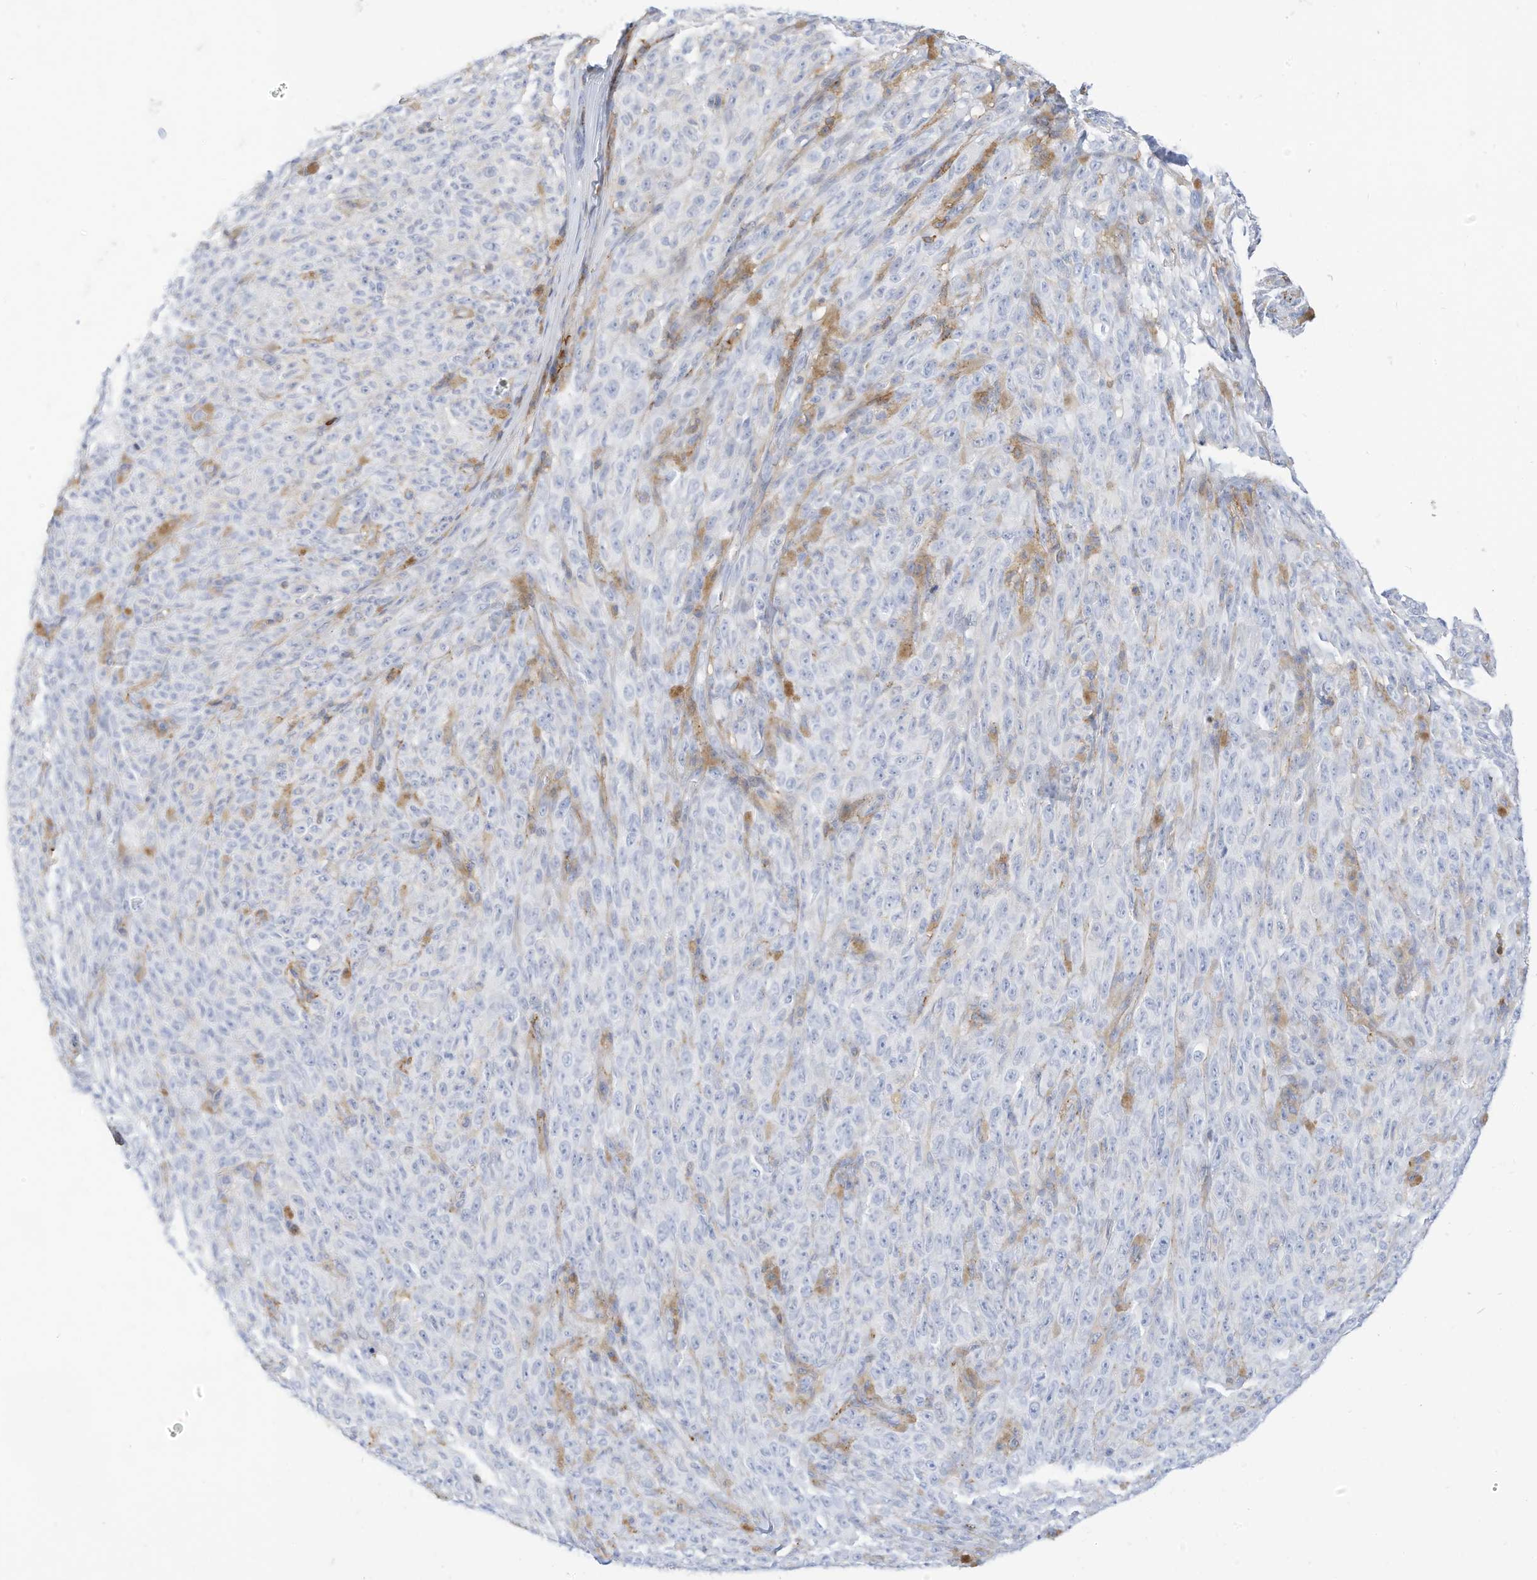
{"staining": {"intensity": "negative", "quantity": "none", "location": "none"}, "tissue": "melanoma", "cell_type": "Tumor cells", "image_type": "cancer", "snomed": [{"axis": "morphology", "description": "Malignant melanoma, NOS"}, {"axis": "topography", "description": "Skin"}], "caption": "IHC of human malignant melanoma reveals no staining in tumor cells. (DAB IHC with hematoxylin counter stain).", "gene": "TXNDC9", "patient": {"sex": "female", "age": 82}}